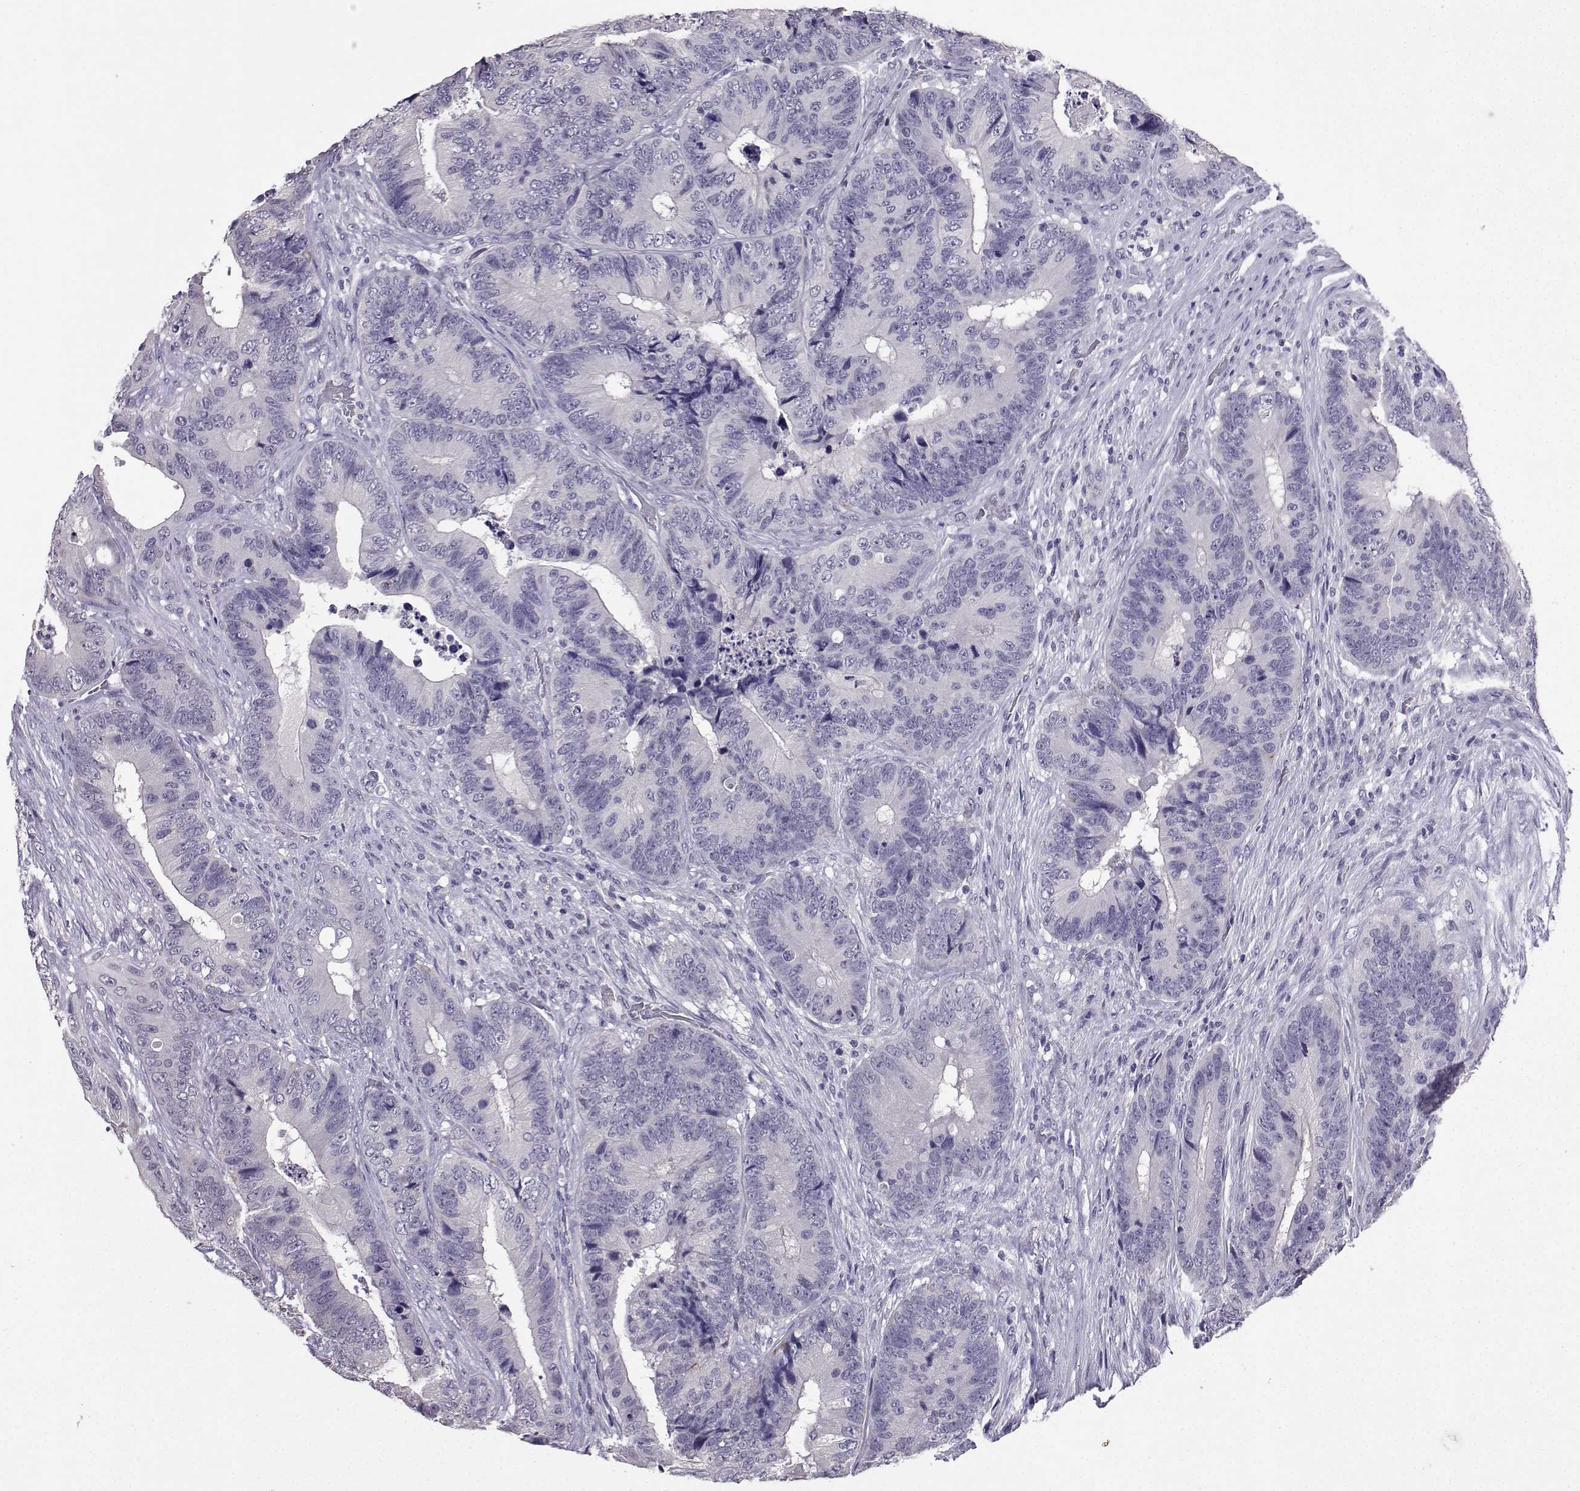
{"staining": {"intensity": "negative", "quantity": "none", "location": "none"}, "tissue": "colorectal cancer", "cell_type": "Tumor cells", "image_type": "cancer", "snomed": [{"axis": "morphology", "description": "Adenocarcinoma, NOS"}, {"axis": "topography", "description": "Colon"}], "caption": "IHC image of human colorectal cancer (adenocarcinoma) stained for a protein (brown), which displays no positivity in tumor cells. Brightfield microscopy of IHC stained with DAB (brown) and hematoxylin (blue), captured at high magnification.", "gene": "SPAG11B", "patient": {"sex": "male", "age": 84}}